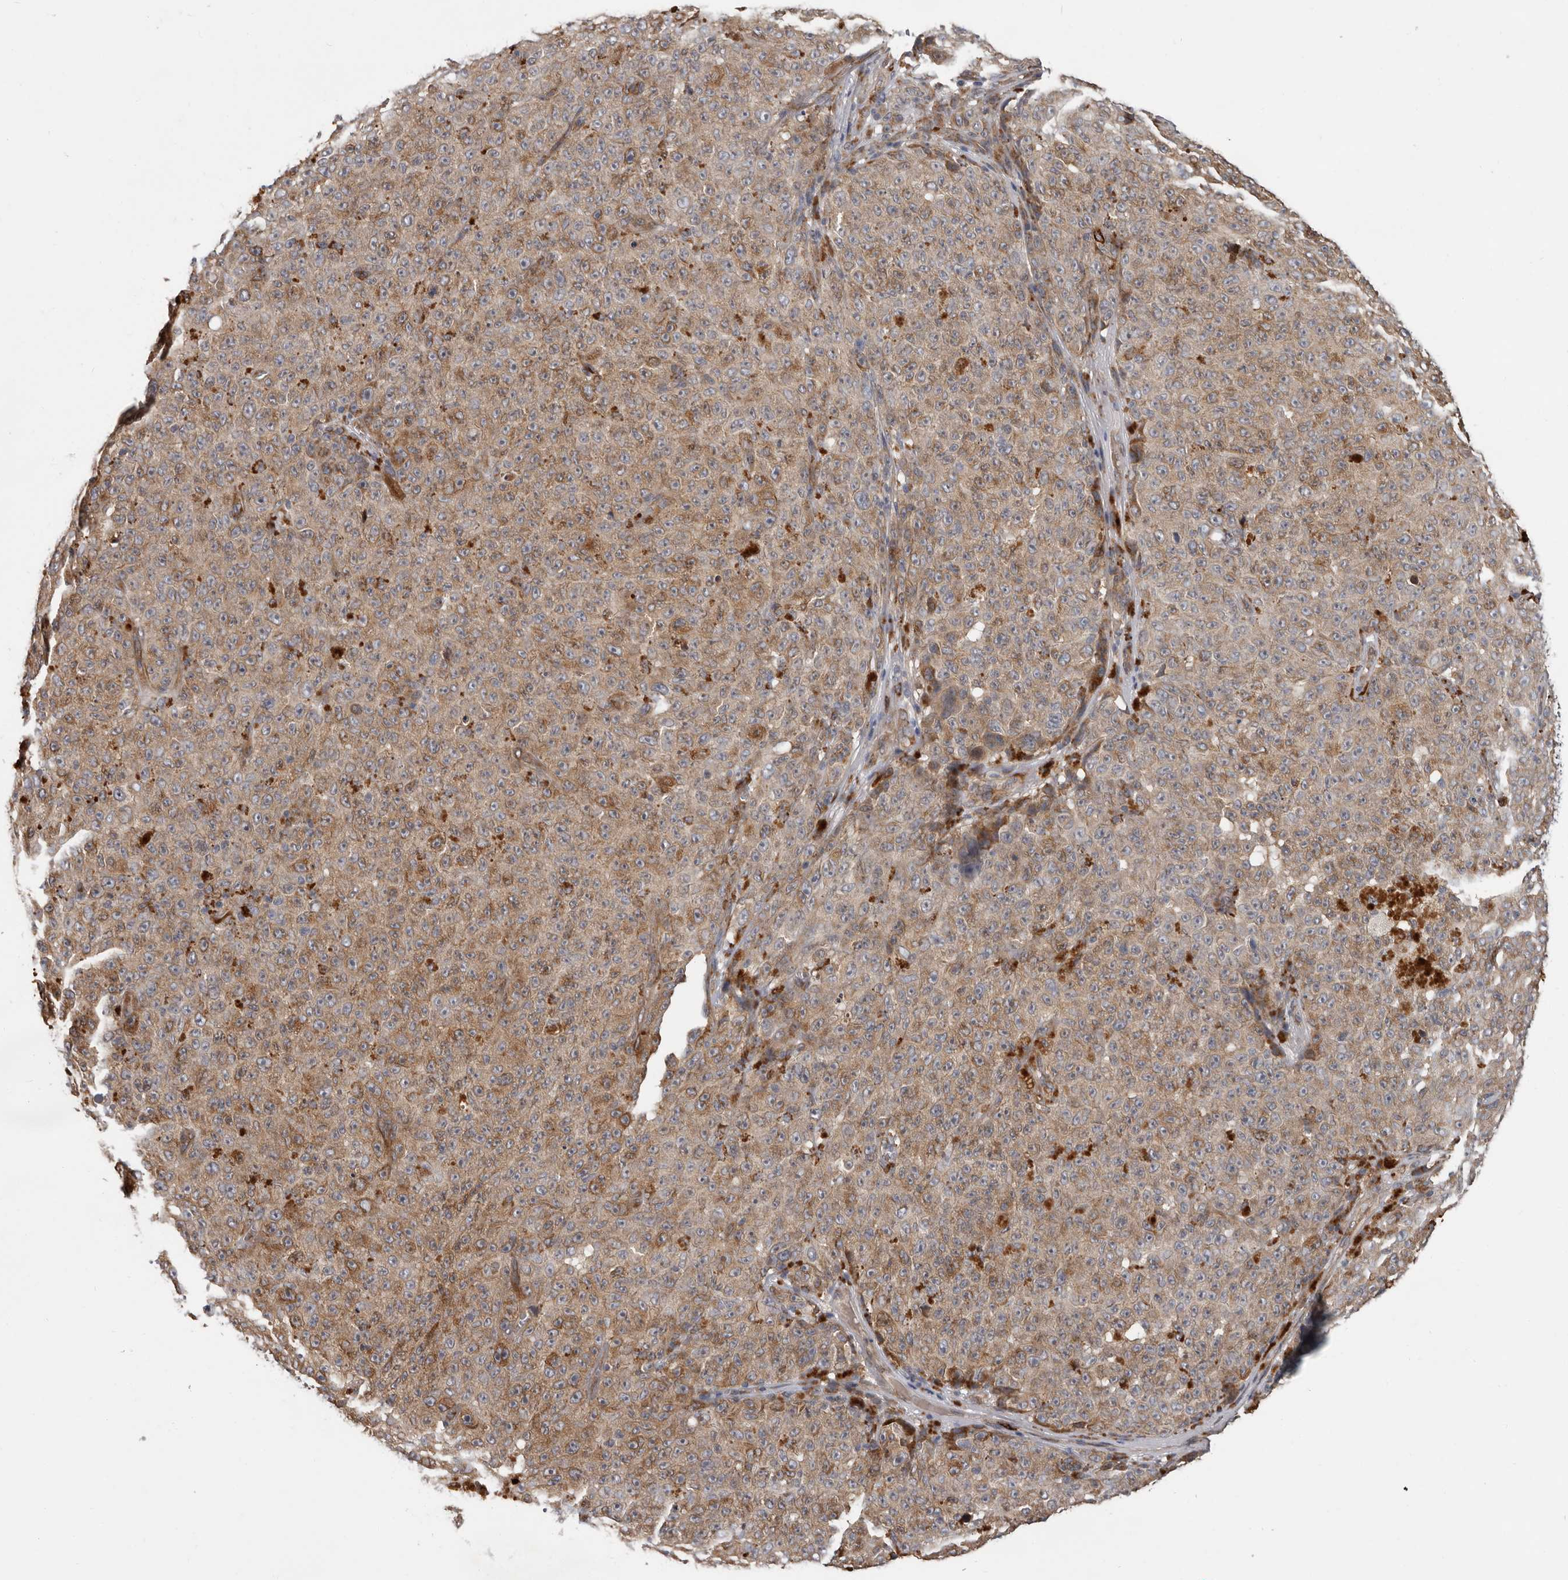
{"staining": {"intensity": "moderate", "quantity": ">75%", "location": "cytoplasmic/membranous"}, "tissue": "melanoma", "cell_type": "Tumor cells", "image_type": "cancer", "snomed": [{"axis": "morphology", "description": "Malignant melanoma, NOS"}, {"axis": "topography", "description": "Skin"}], "caption": "Immunohistochemistry (IHC) micrograph of neoplastic tissue: malignant melanoma stained using immunohistochemistry displays medium levels of moderate protein expression localized specifically in the cytoplasmic/membranous of tumor cells, appearing as a cytoplasmic/membranous brown color.", "gene": "MTF1", "patient": {"sex": "female", "age": 82}}